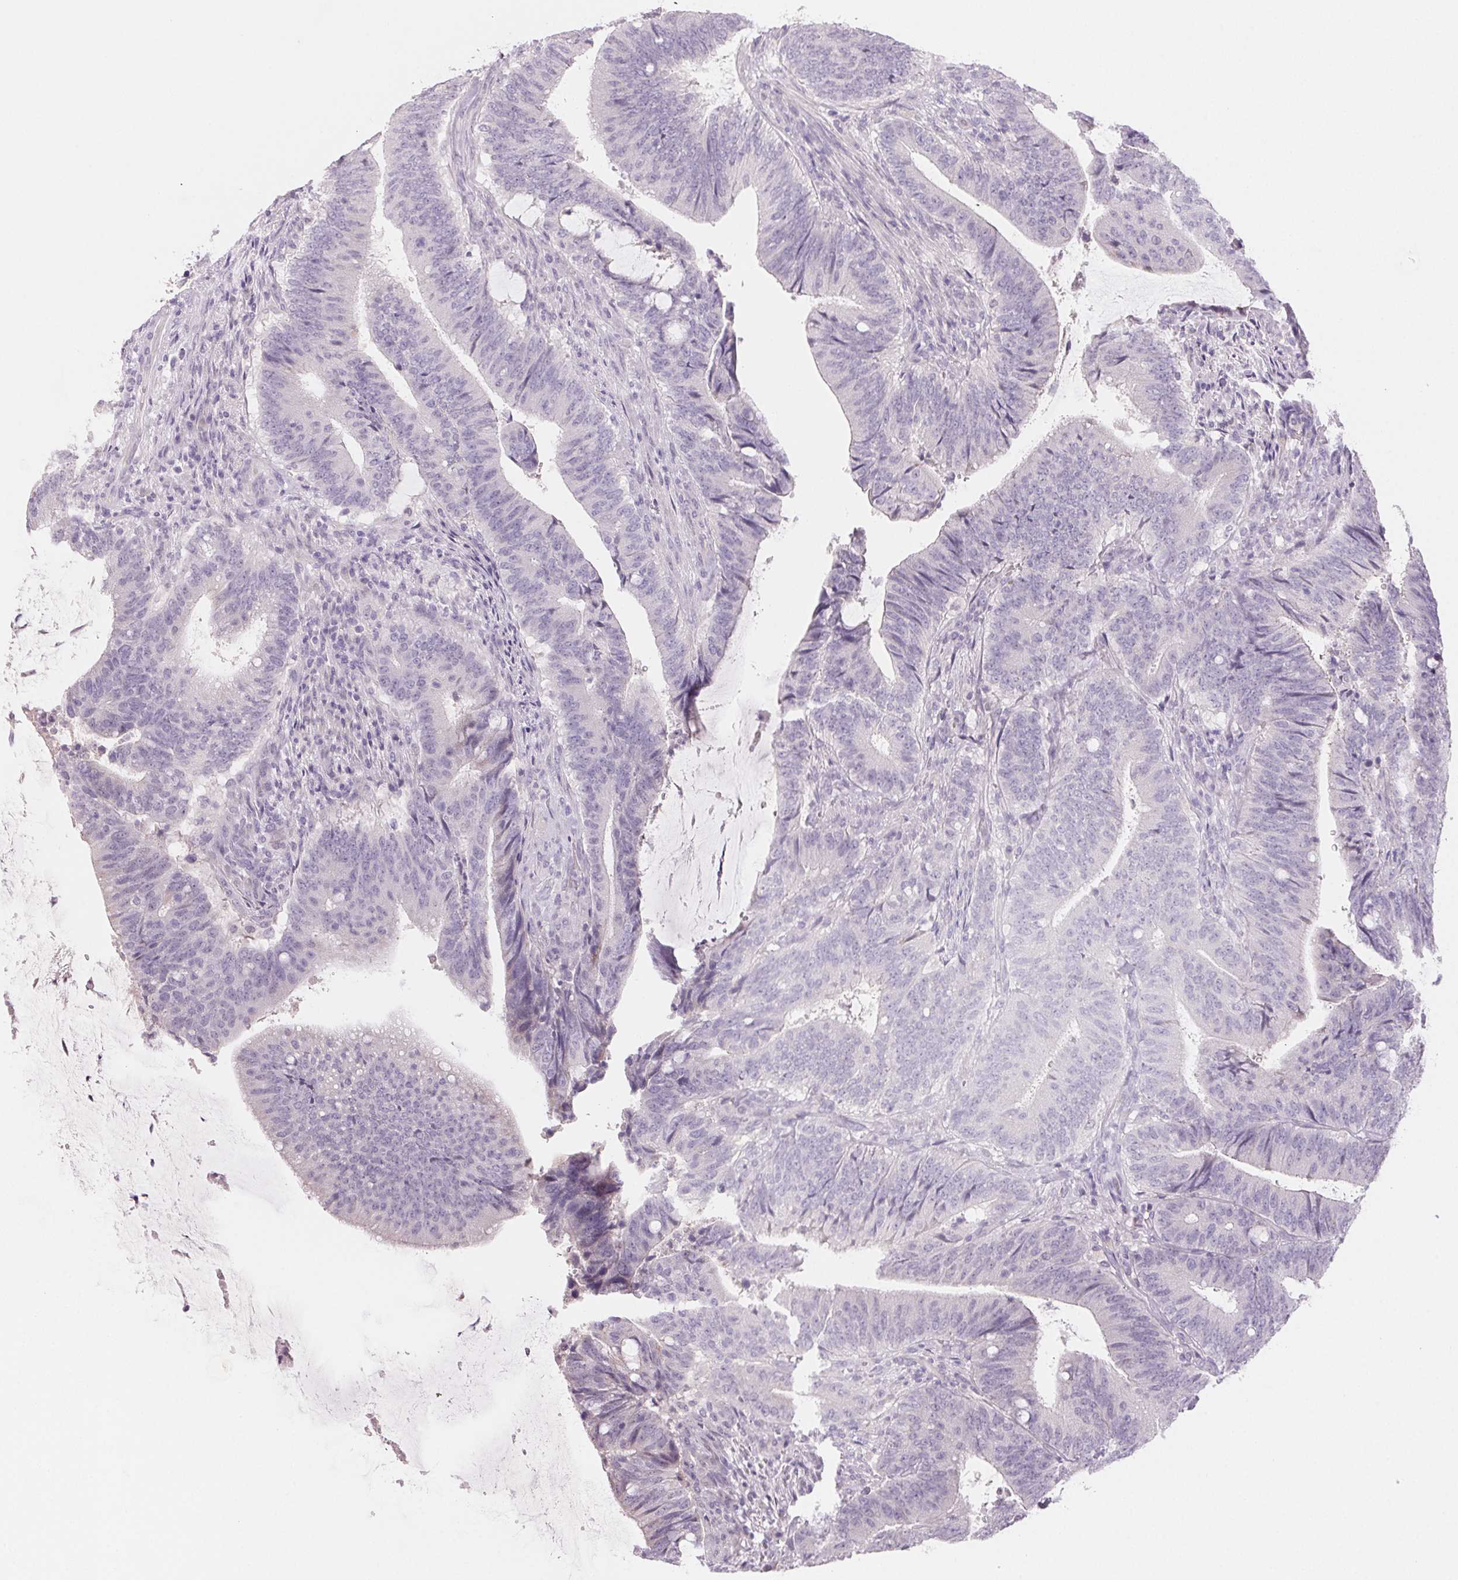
{"staining": {"intensity": "negative", "quantity": "none", "location": "none"}, "tissue": "colorectal cancer", "cell_type": "Tumor cells", "image_type": "cancer", "snomed": [{"axis": "morphology", "description": "Adenocarcinoma, NOS"}, {"axis": "topography", "description": "Colon"}], "caption": "There is no significant positivity in tumor cells of colorectal adenocarcinoma.", "gene": "BPIFB2", "patient": {"sex": "female", "age": 43}}